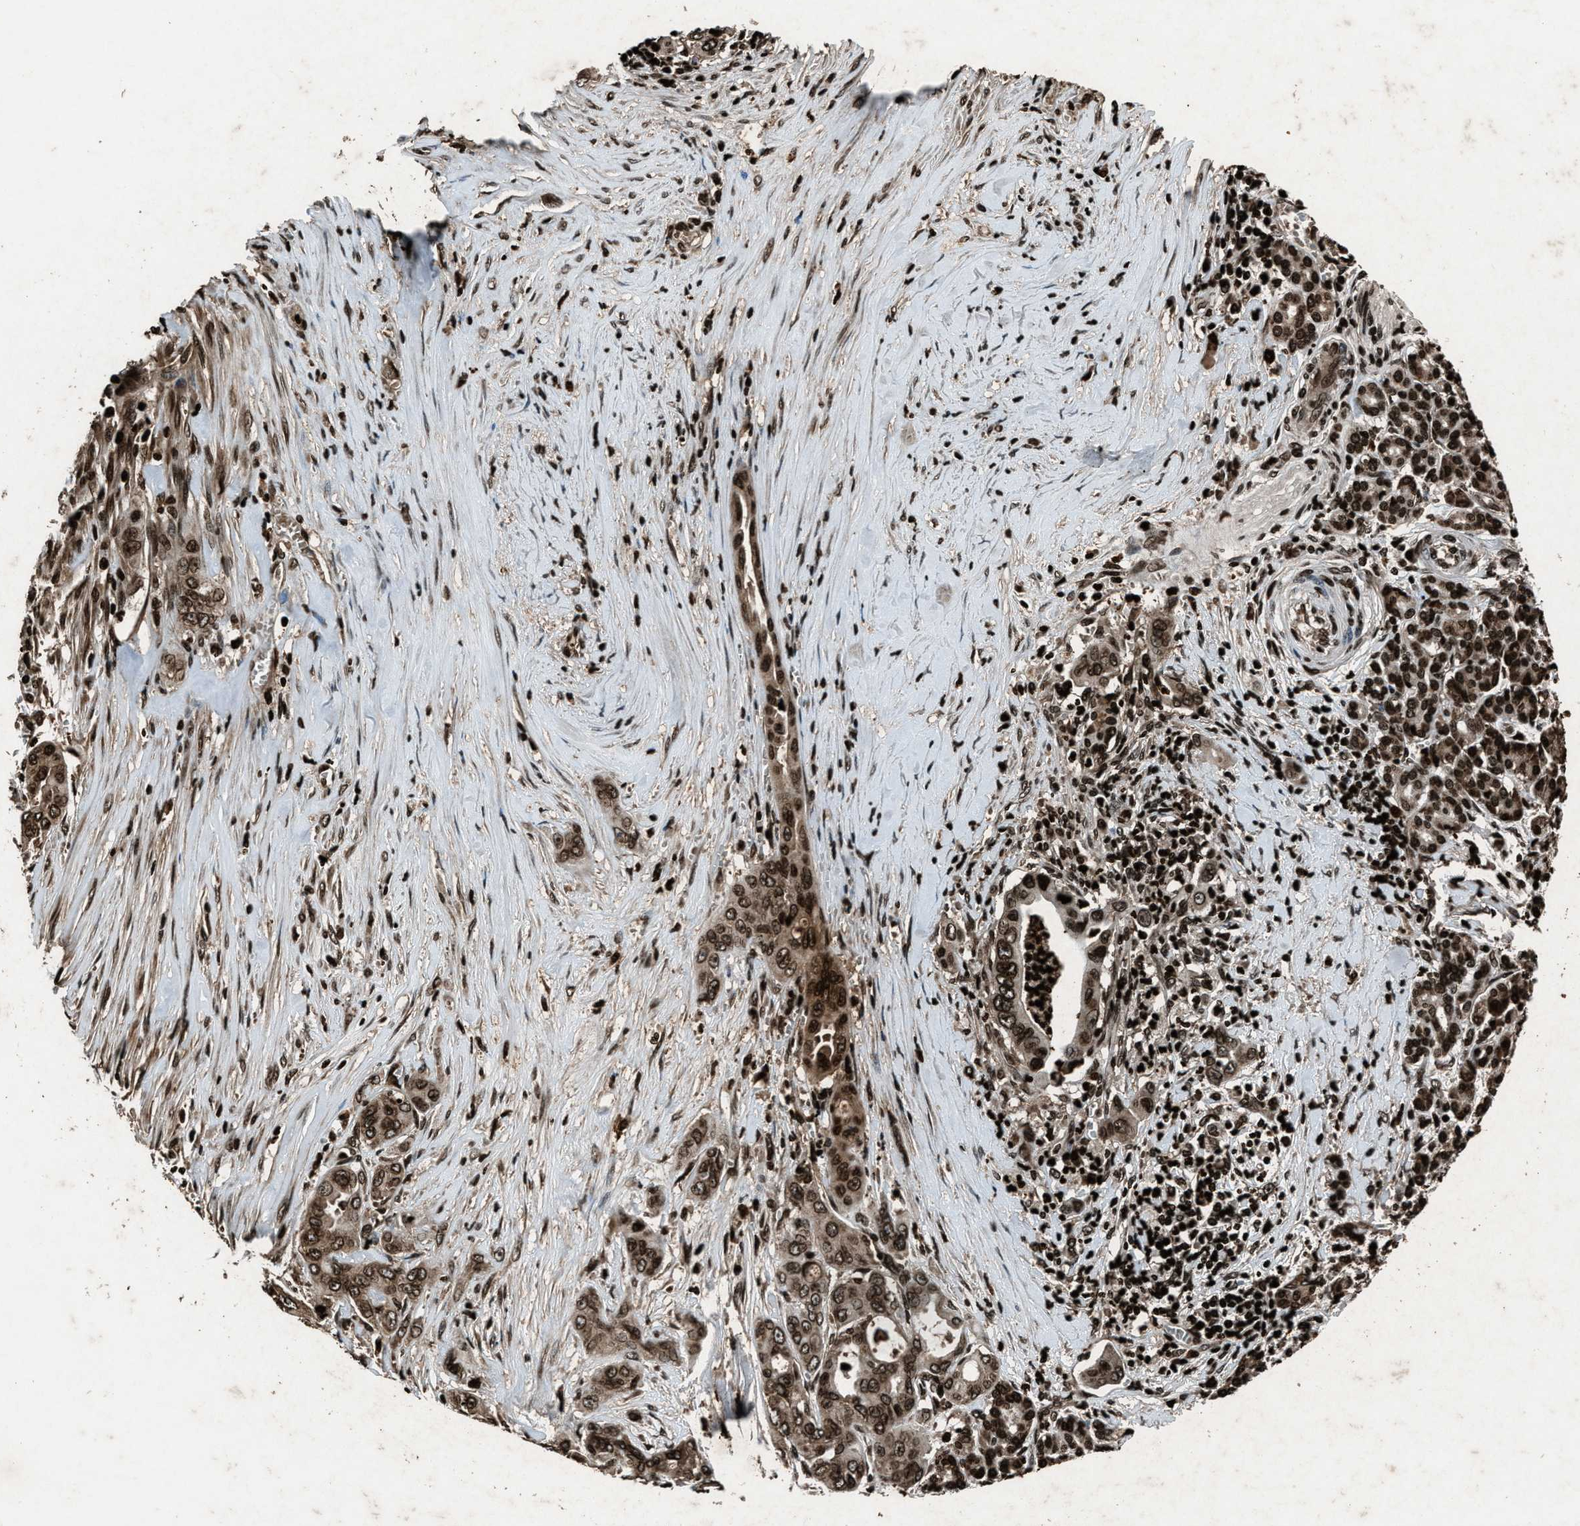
{"staining": {"intensity": "moderate", "quantity": ">75%", "location": "cytoplasmic/membranous,nuclear"}, "tissue": "pancreatic cancer", "cell_type": "Tumor cells", "image_type": "cancer", "snomed": [{"axis": "morphology", "description": "Adenocarcinoma, NOS"}, {"axis": "topography", "description": "Pancreas"}], "caption": "IHC (DAB) staining of pancreatic adenocarcinoma exhibits moderate cytoplasmic/membranous and nuclear protein expression in approximately >75% of tumor cells. (DAB = brown stain, brightfield microscopy at high magnification).", "gene": "H4C1", "patient": {"sex": "male", "age": 59}}